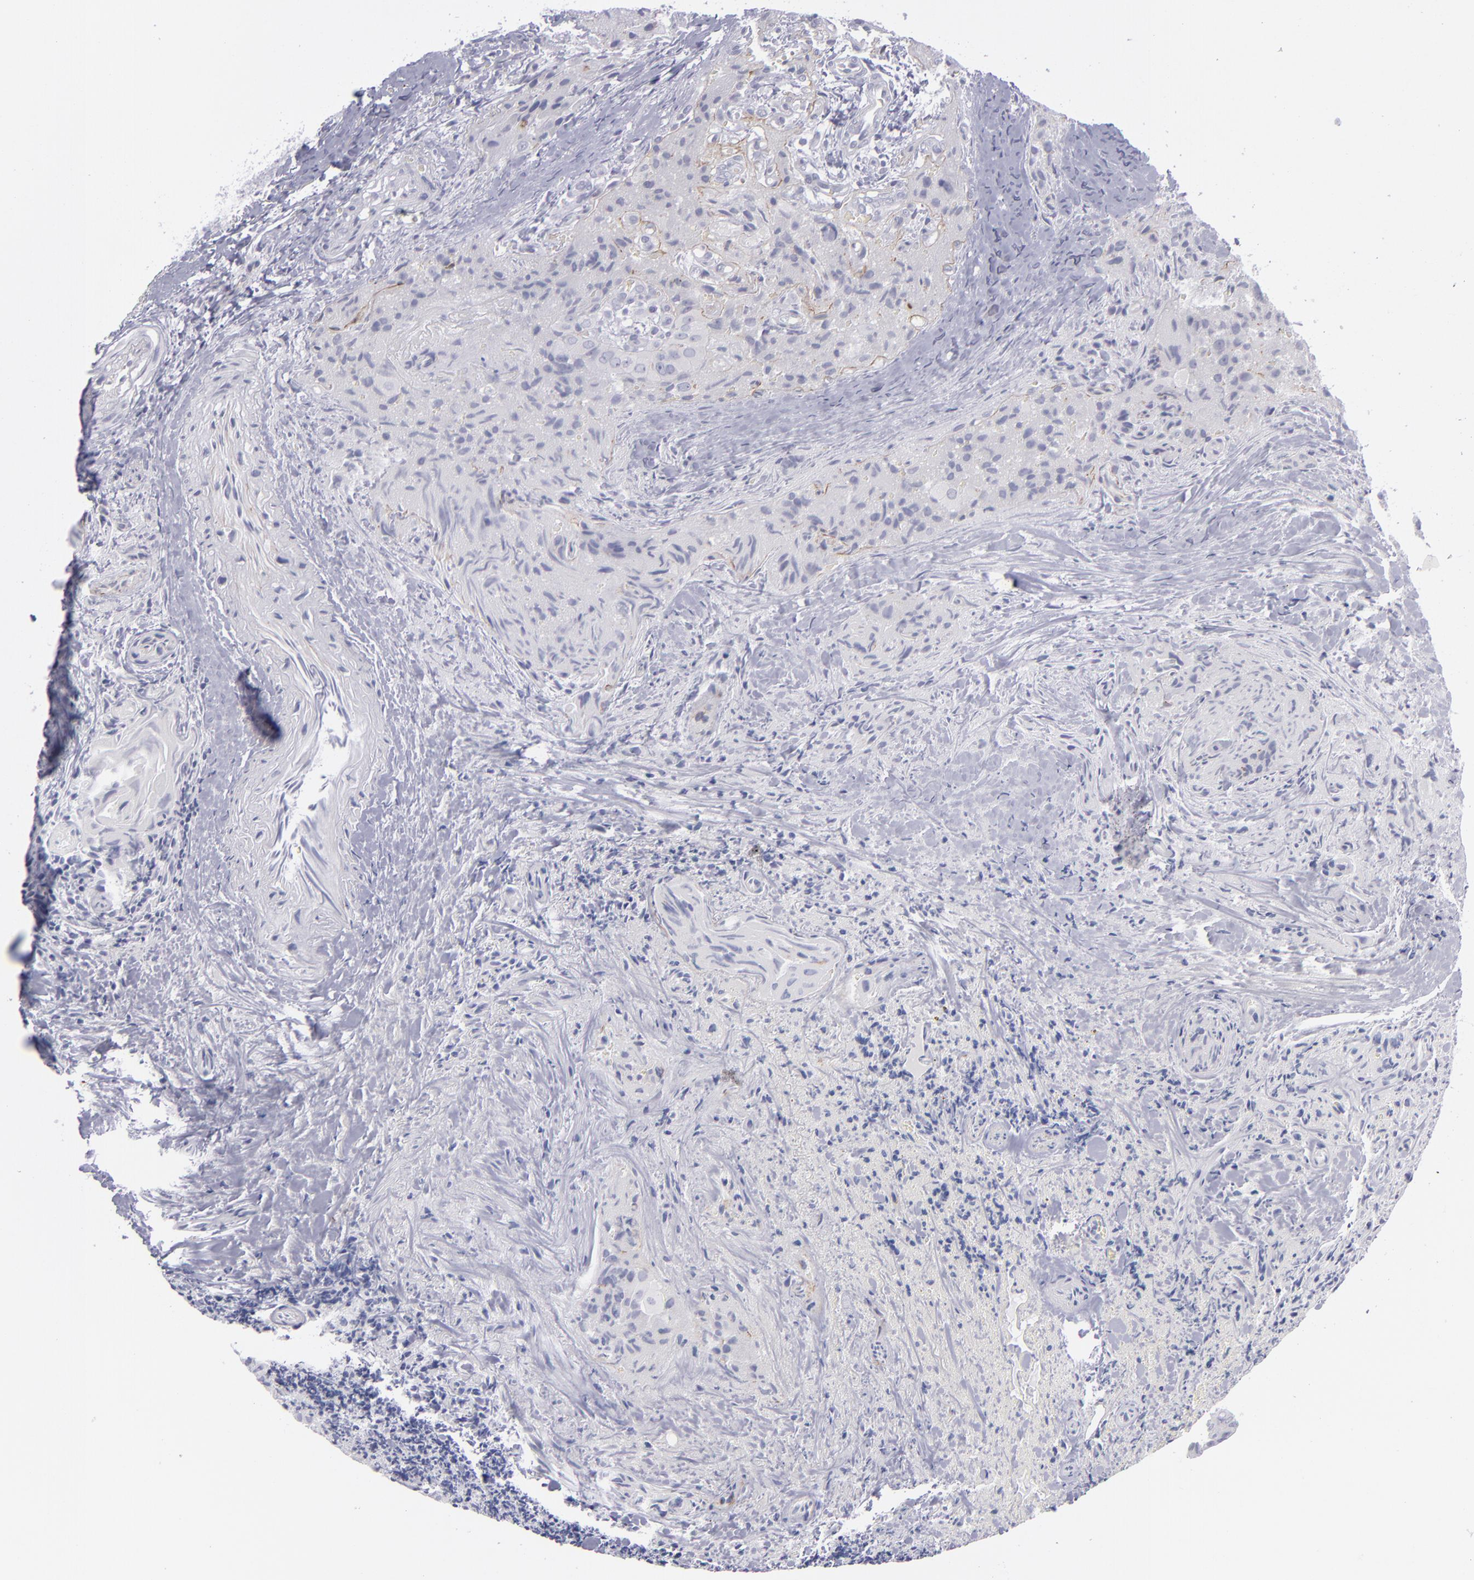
{"staining": {"intensity": "negative", "quantity": "none", "location": "none"}, "tissue": "thyroid cancer", "cell_type": "Tumor cells", "image_type": "cancer", "snomed": [{"axis": "morphology", "description": "Papillary adenocarcinoma, NOS"}, {"axis": "topography", "description": "Thyroid gland"}], "caption": "The image reveals no staining of tumor cells in thyroid papillary adenocarcinoma. Nuclei are stained in blue.", "gene": "ITGB4", "patient": {"sex": "female", "age": 71}}